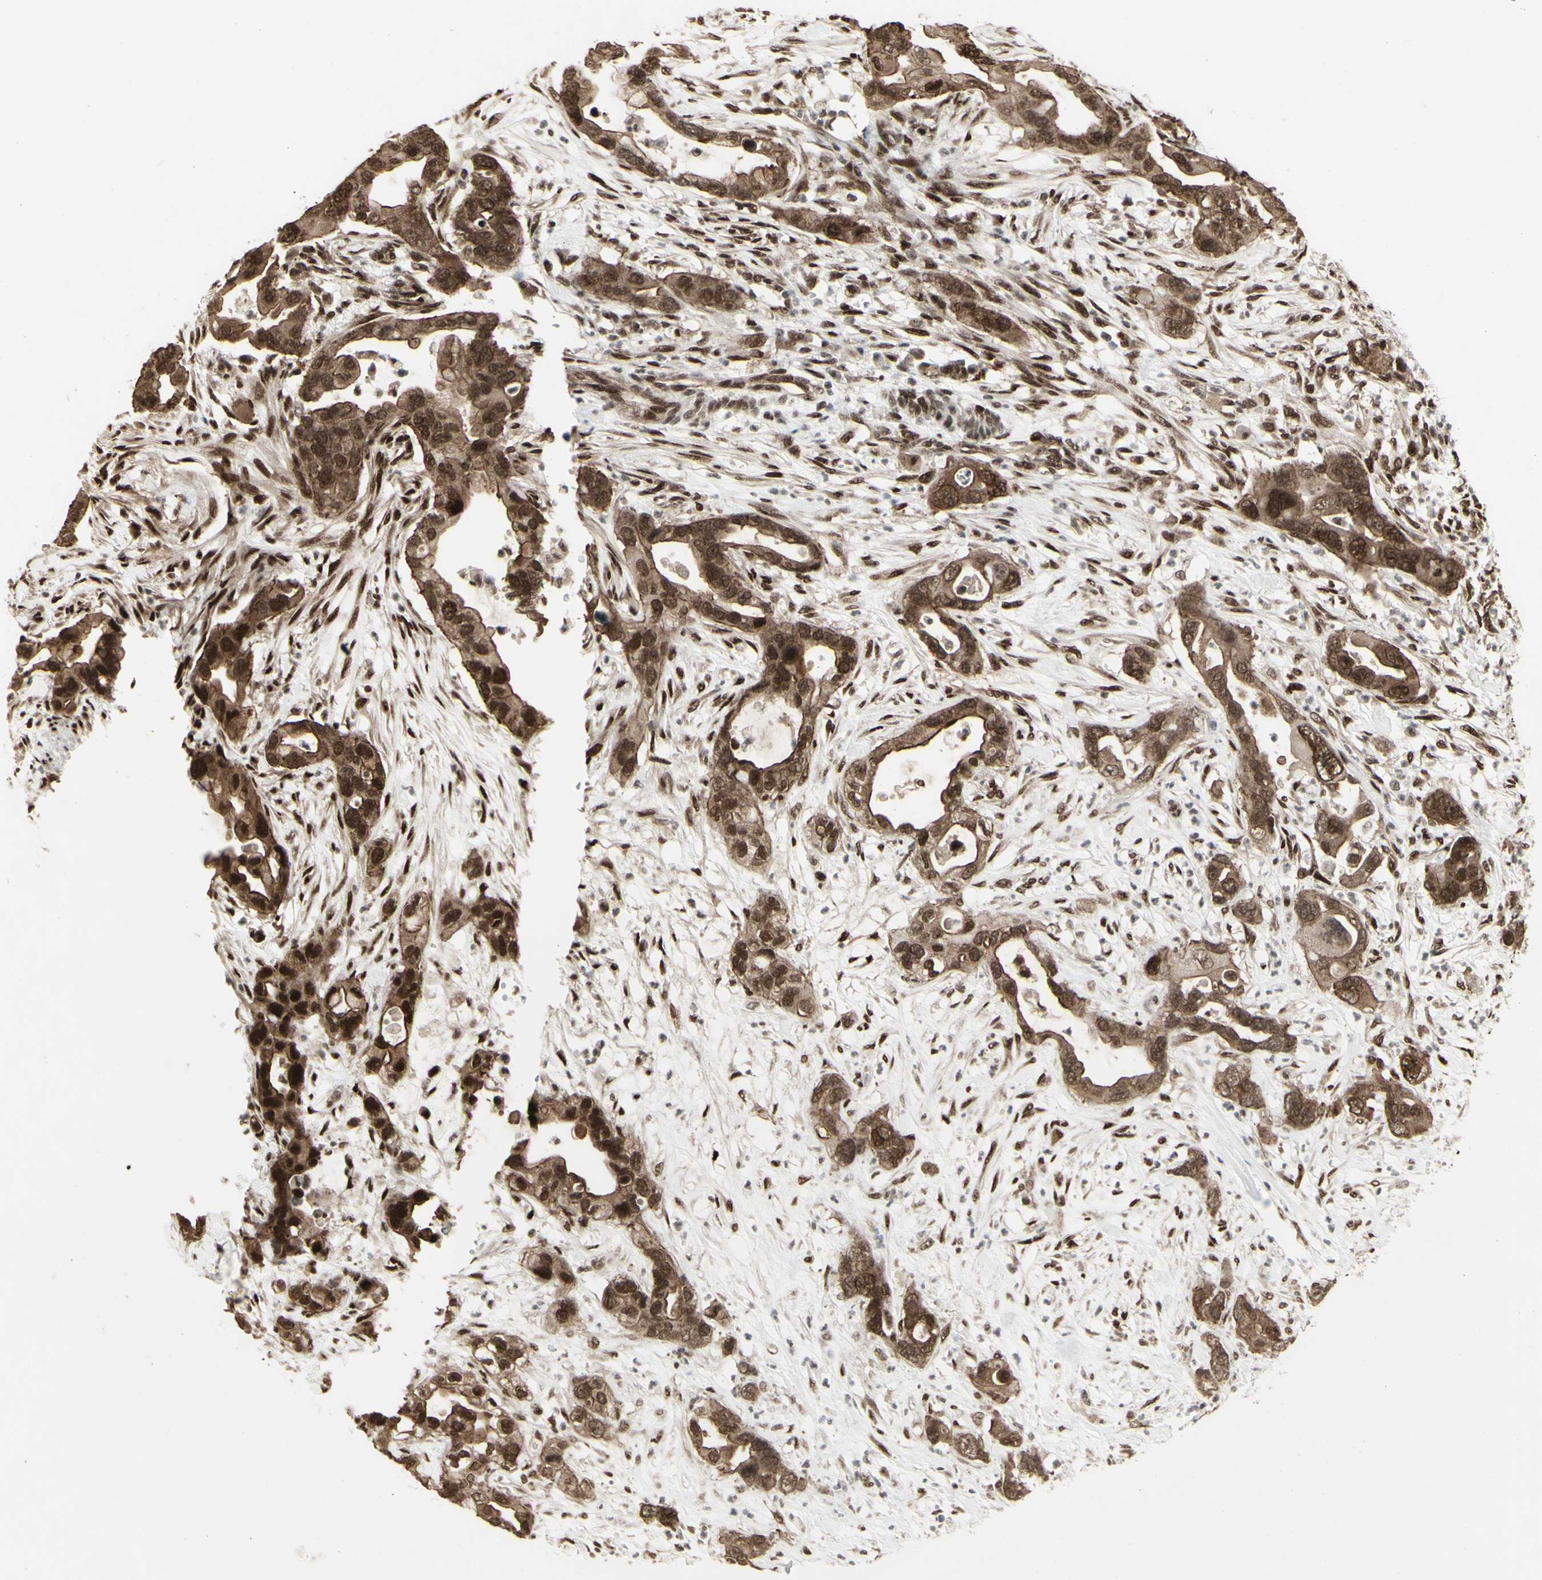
{"staining": {"intensity": "moderate", "quantity": ">75%", "location": "cytoplasmic/membranous,nuclear"}, "tissue": "pancreatic cancer", "cell_type": "Tumor cells", "image_type": "cancer", "snomed": [{"axis": "morphology", "description": "Adenocarcinoma, NOS"}, {"axis": "topography", "description": "Pancreas"}], "caption": "IHC image of neoplastic tissue: human pancreatic cancer stained using immunohistochemistry (IHC) displays medium levels of moderate protein expression localized specifically in the cytoplasmic/membranous and nuclear of tumor cells, appearing as a cytoplasmic/membranous and nuclear brown color.", "gene": "CBX1", "patient": {"sex": "female", "age": 71}}